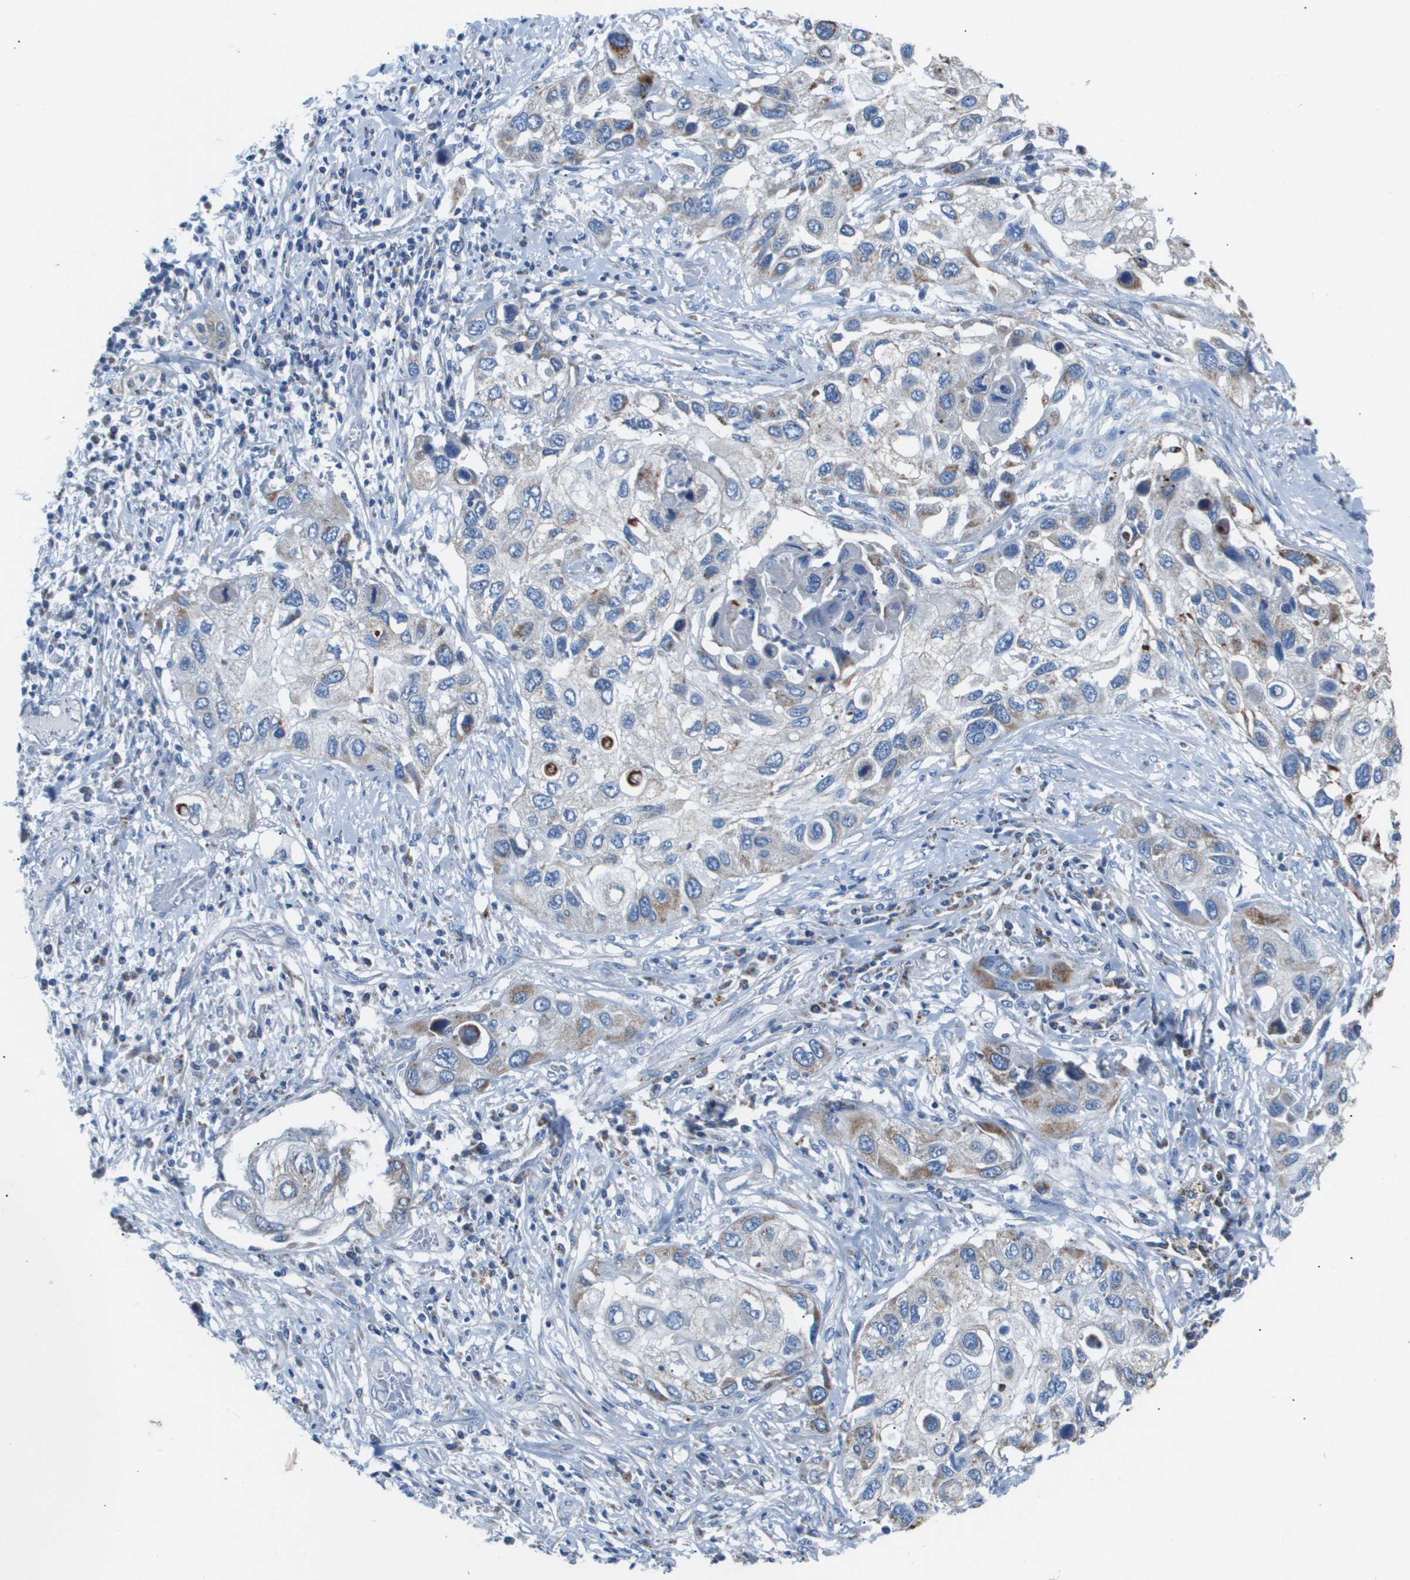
{"staining": {"intensity": "moderate", "quantity": "<25%", "location": "cytoplasmic/membranous"}, "tissue": "lung cancer", "cell_type": "Tumor cells", "image_type": "cancer", "snomed": [{"axis": "morphology", "description": "Squamous cell carcinoma, NOS"}, {"axis": "topography", "description": "Lung"}], "caption": "Lung squamous cell carcinoma was stained to show a protein in brown. There is low levels of moderate cytoplasmic/membranous positivity in approximately <25% of tumor cells.", "gene": "ZDHHC3", "patient": {"sex": "male", "age": 71}}